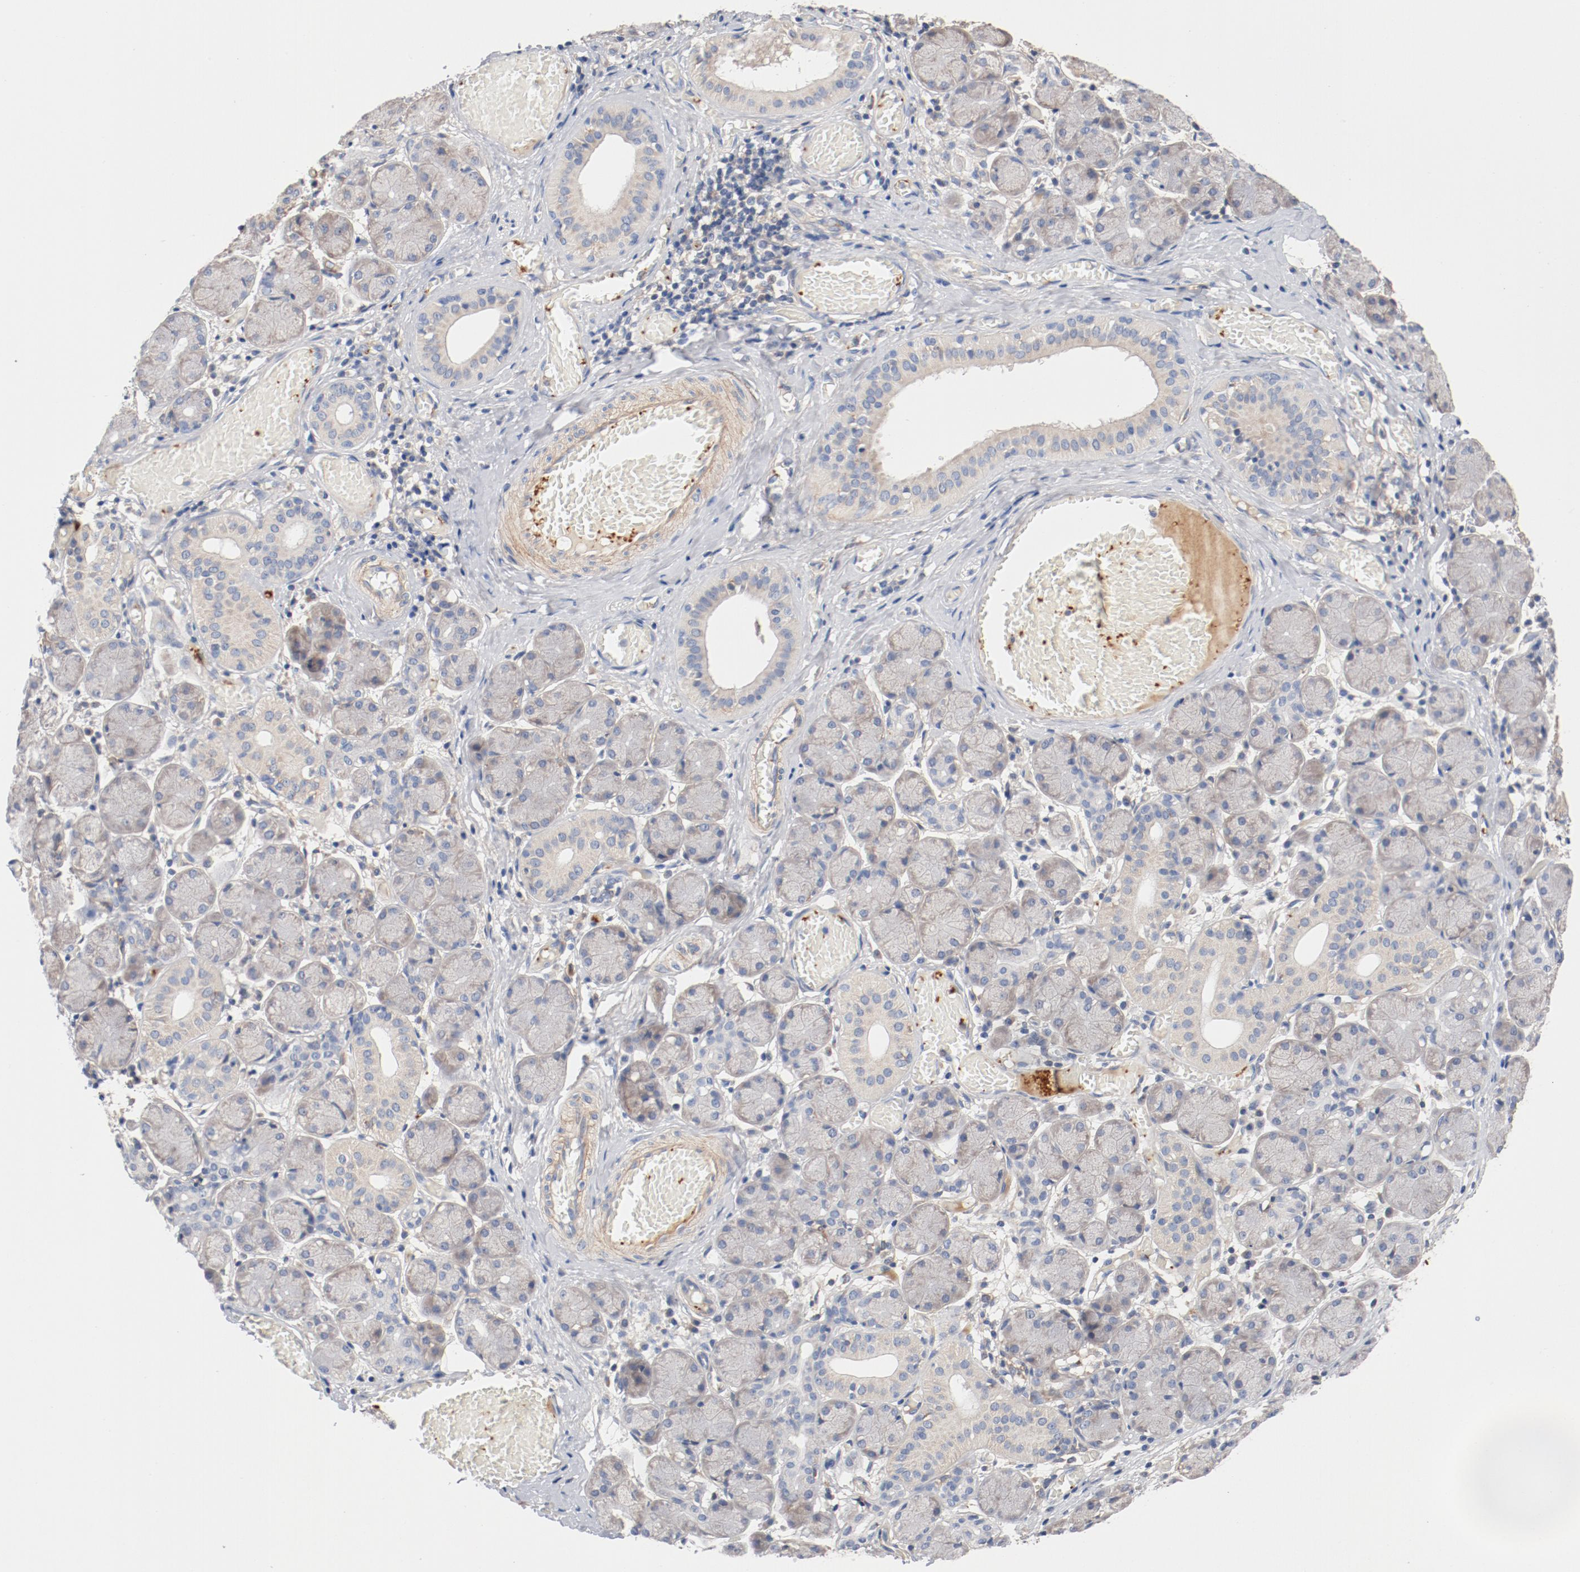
{"staining": {"intensity": "weak", "quantity": "25%-75%", "location": "cytoplasmic/membranous"}, "tissue": "salivary gland", "cell_type": "Glandular cells", "image_type": "normal", "snomed": [{"axis": "morphology", "description": "Normal tissue, NOS"}, {"axis": "topography", "description": "Salivary gland"}], "caption": "Normal salivary gland displays weak cytoplasmic/membranous positivity in approximately 25%-75% of glandular cells (brown staining indicates protein expression, while blue staining denotes nuclei)..", "gene": "ILK", "patient": {"sex": "female", "age": 24}}